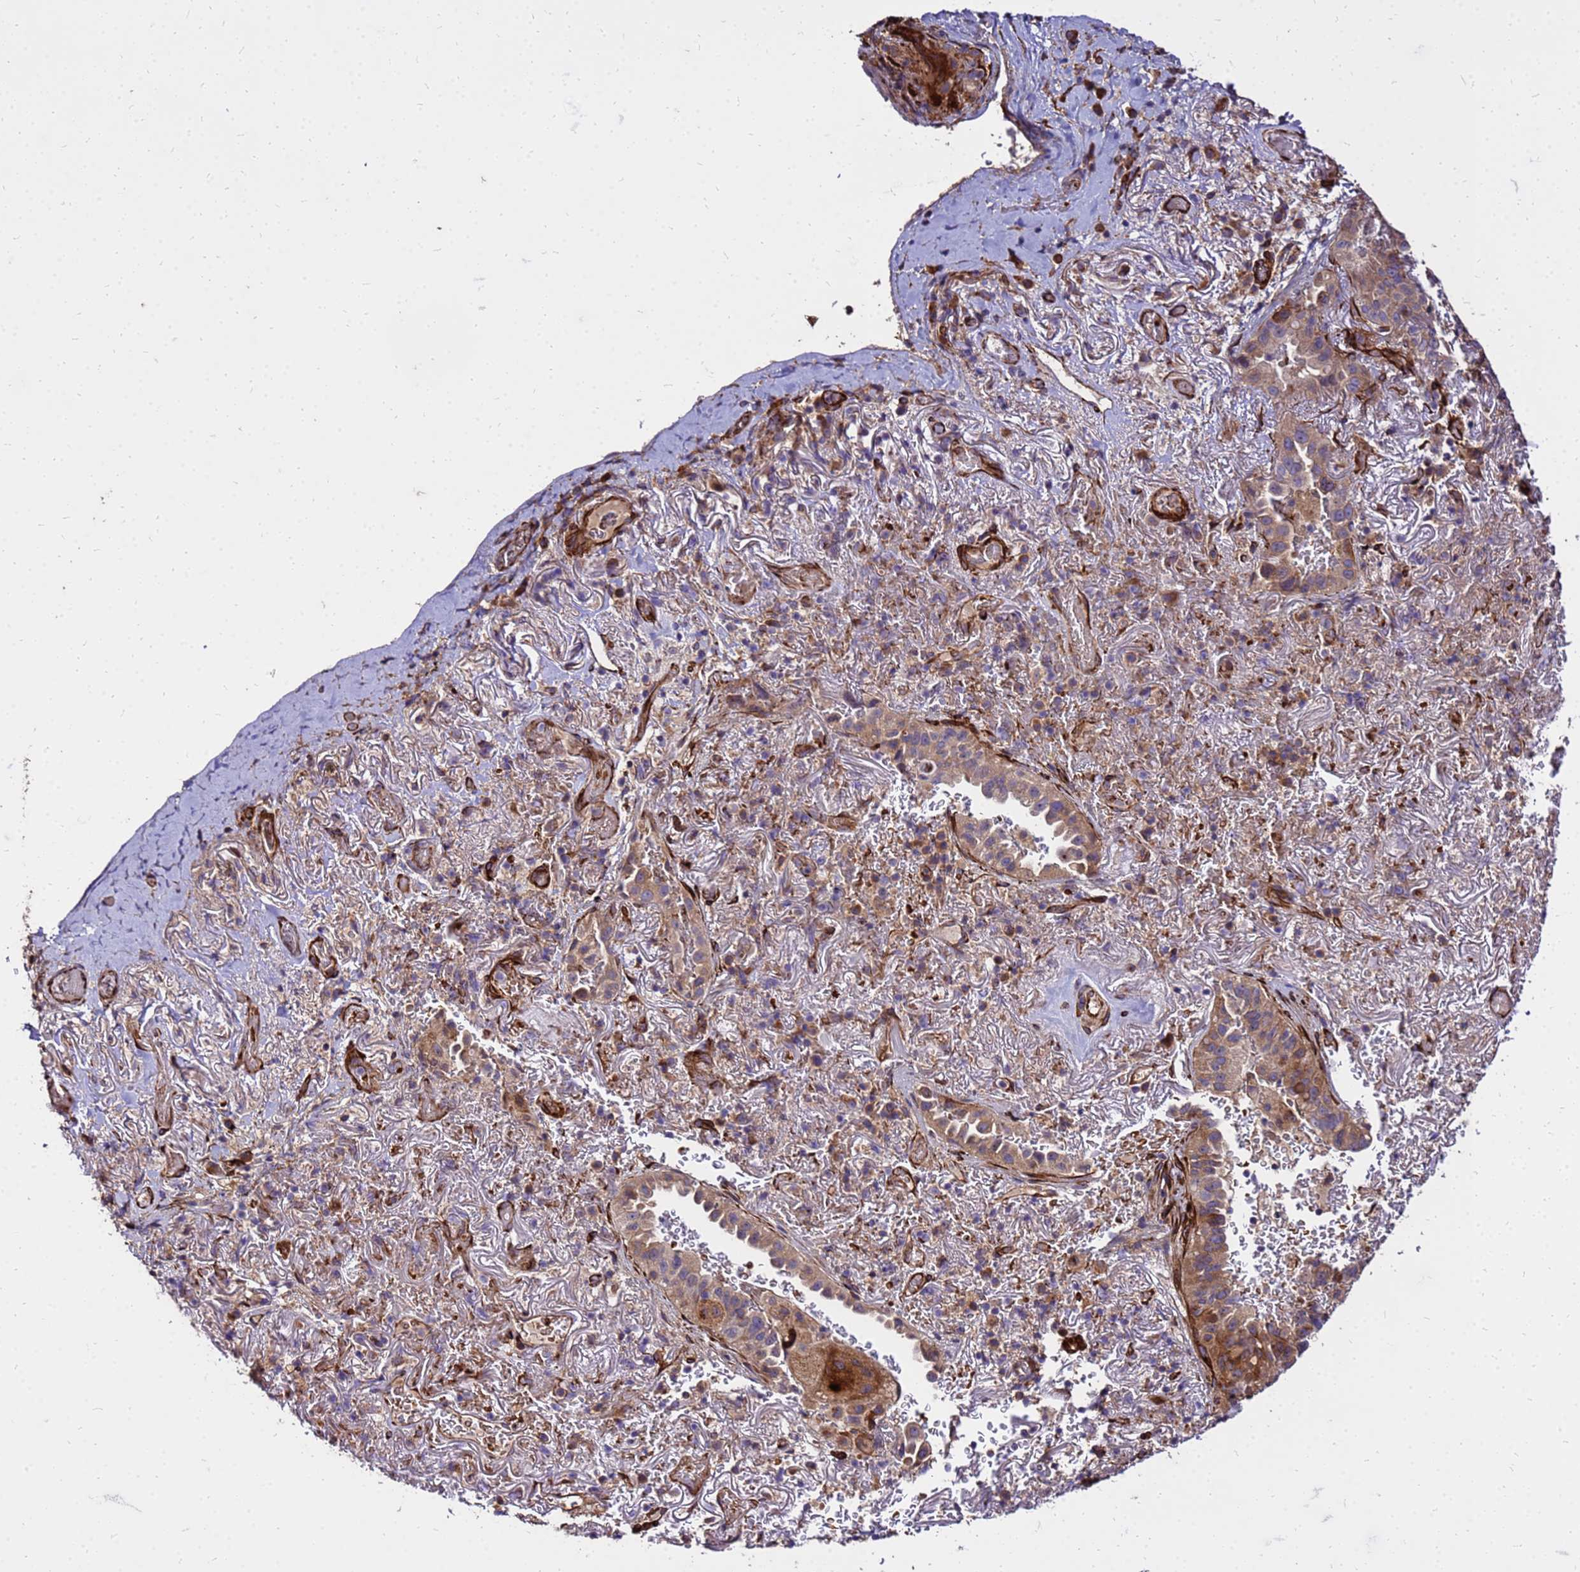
{"staining": {"intensity": "moderate", "quantity": ">75%", "location": "cytoplasmic/membranous"}, "tissue": "lung cancer", "cell_type": "Tumor cells", "image_type": "cancer", "snomed": [{"axis": "morphology", "description": "Adenocarcinoma, NOS"}, {"axis": "topography", "description": "Lung"}], "caption": "The immunohistochemical stain labels moderate cytoplasmic/membranous staining in tumor cells of lung cancer tissue.", "gene": "WWC2", "patient": {"sex": "female", "age": 69}}